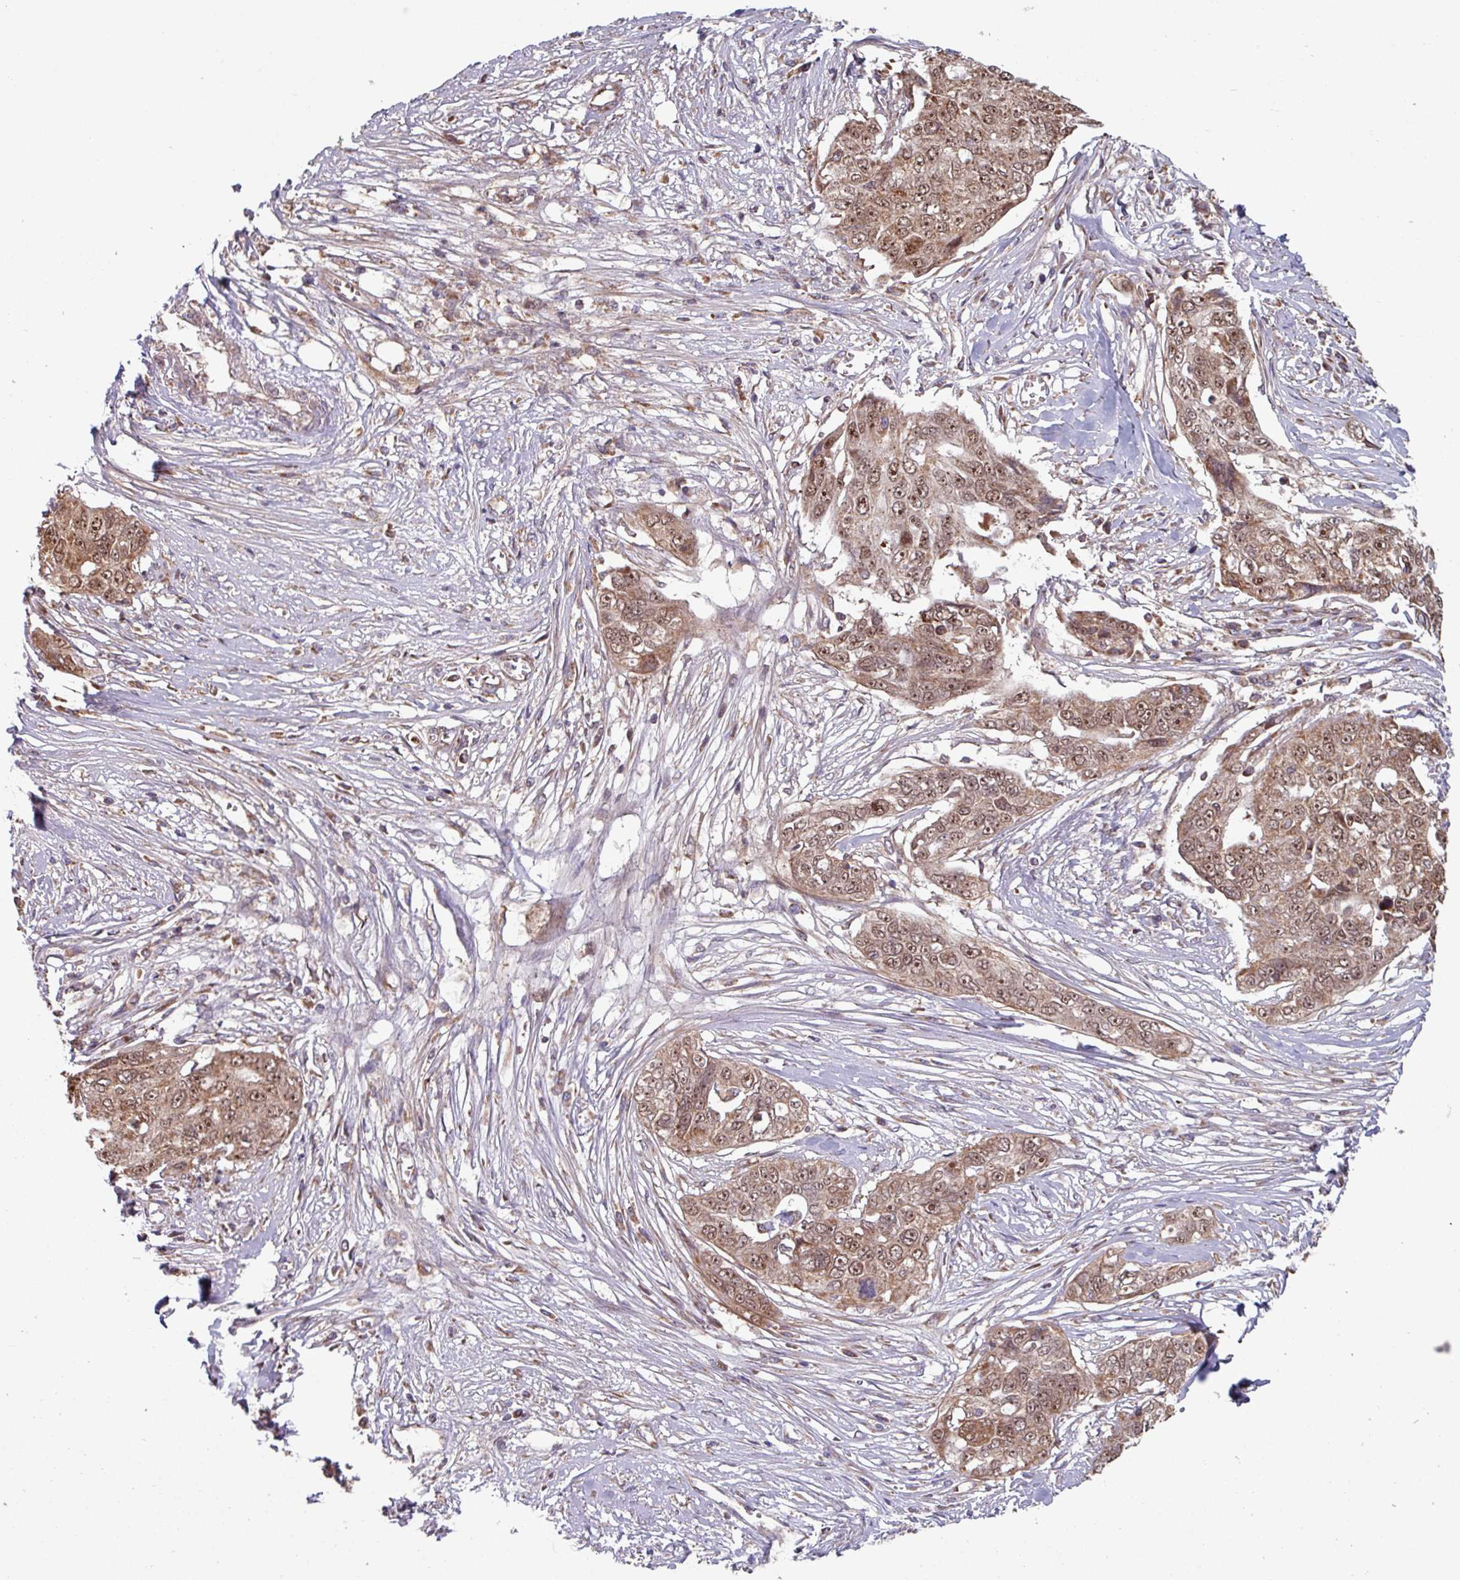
{"staining": {"intensity": "moderate", "quantity": ">75%", "location": "cytoplasmic/membranous,nuclear"}, "tissue": "ovarian cancer", "cell_type": "Tumor cells", "image_type": "cancer", "snomed": [{"axis": "morphology", "description": "Carcinoma, endometroid"}, {"axis": "topography", "description": "Ovary"}], "caption": "There is medium levels of moderate cytoplasmic/membranous and nuclear staining in tumor cells of ovarian cancer, as demonstrated by immunohistochemical staining (brown color).", "gene": "COX7C", "patient": {"sex": "female", "age": 70}}